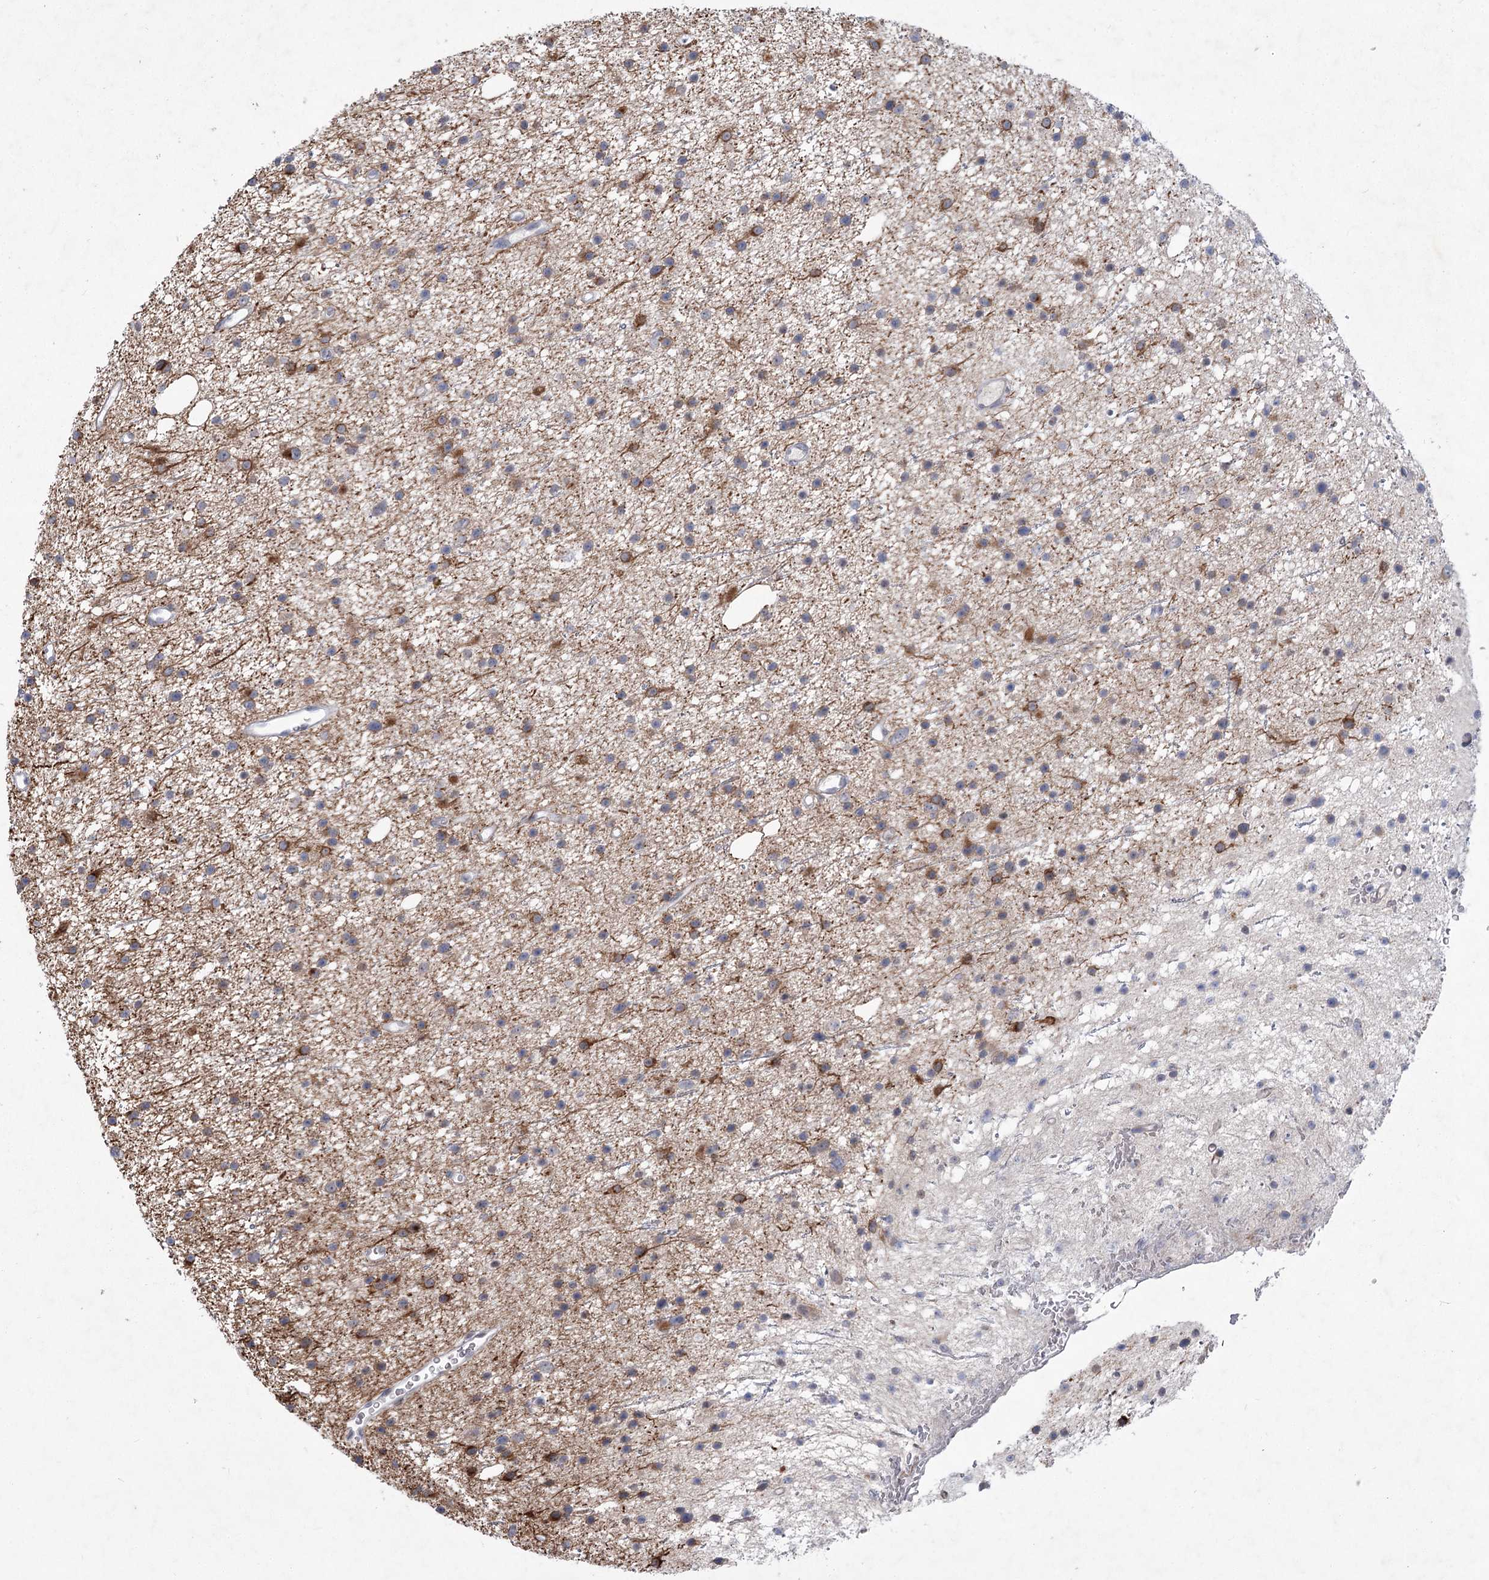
{"staining": {"intensity": "negative", "quantity": "none", "location": "none"}, "tissue": "glioma", "cell_type": "Tumor cells", "image_type": "cancer", "snomed": [{"axis": "morphology", "description": "Glioma, malignant, Low grade"}, {"axis": "topography", "description": "Cerebral cortex"}], "caption": "Tumor cells show no significant protein staining in glioma.", "gene": "GCNT4", "patient": {"sex": "female", "age": 39}}